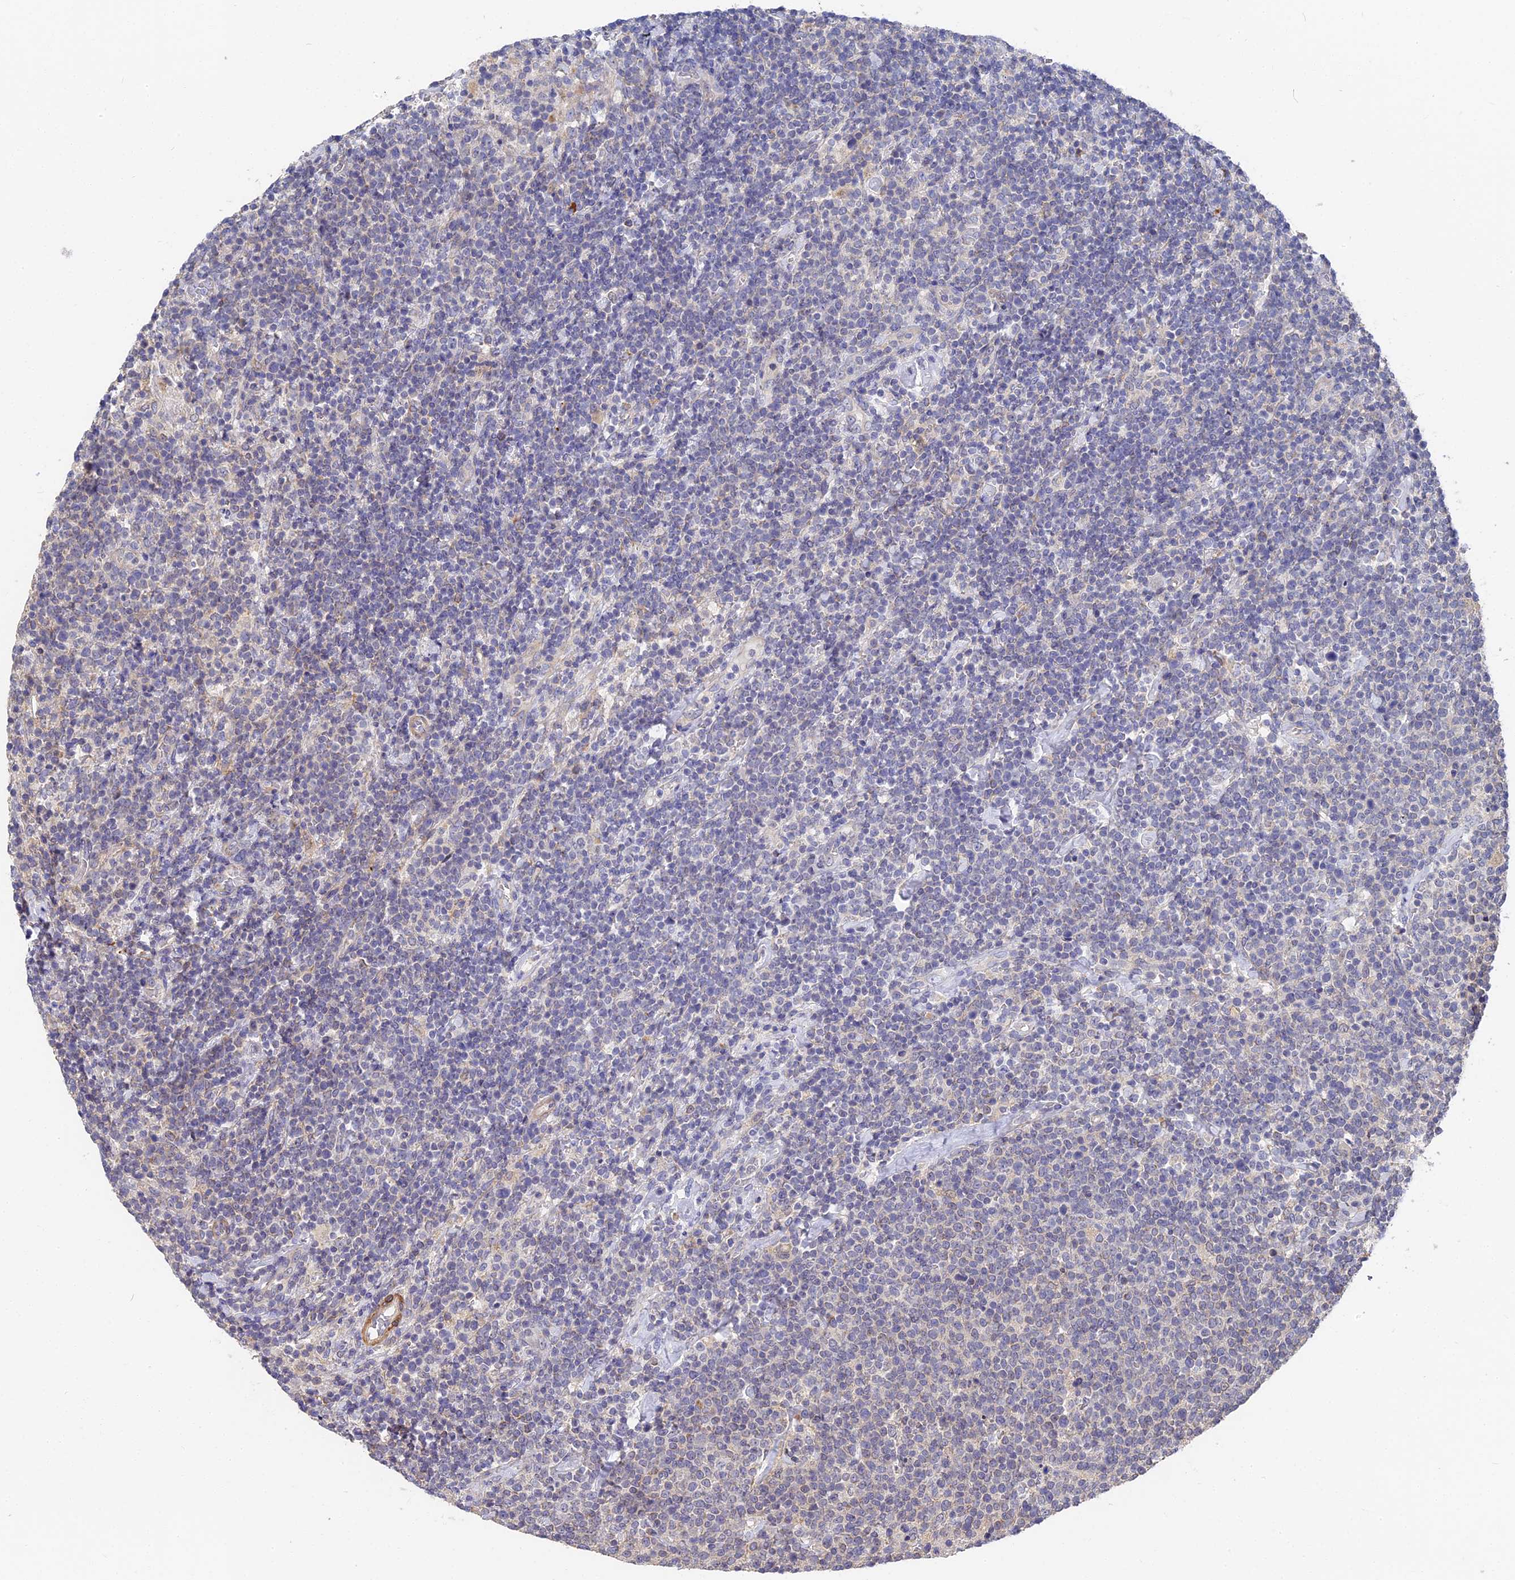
{"staining": {"intensity": "negative", "quantity": "none", "location": "none"}, "tissue": "lymphoma", "cell_type": "Tumor cells", "image_type": "cancer", "snomed": [{"axis": "morphology", "description": "Malignant lymphoma, non-Hodgkin's type, High grade"}, {"axis": "topography", "description": "Lymph node"}], "caption": "Lymphoma was stained to show a protein in brown. There is no significant positivity in tumor cells.", "gene": "CCDC113", "patient": {"sex": "male", "age": 61}}